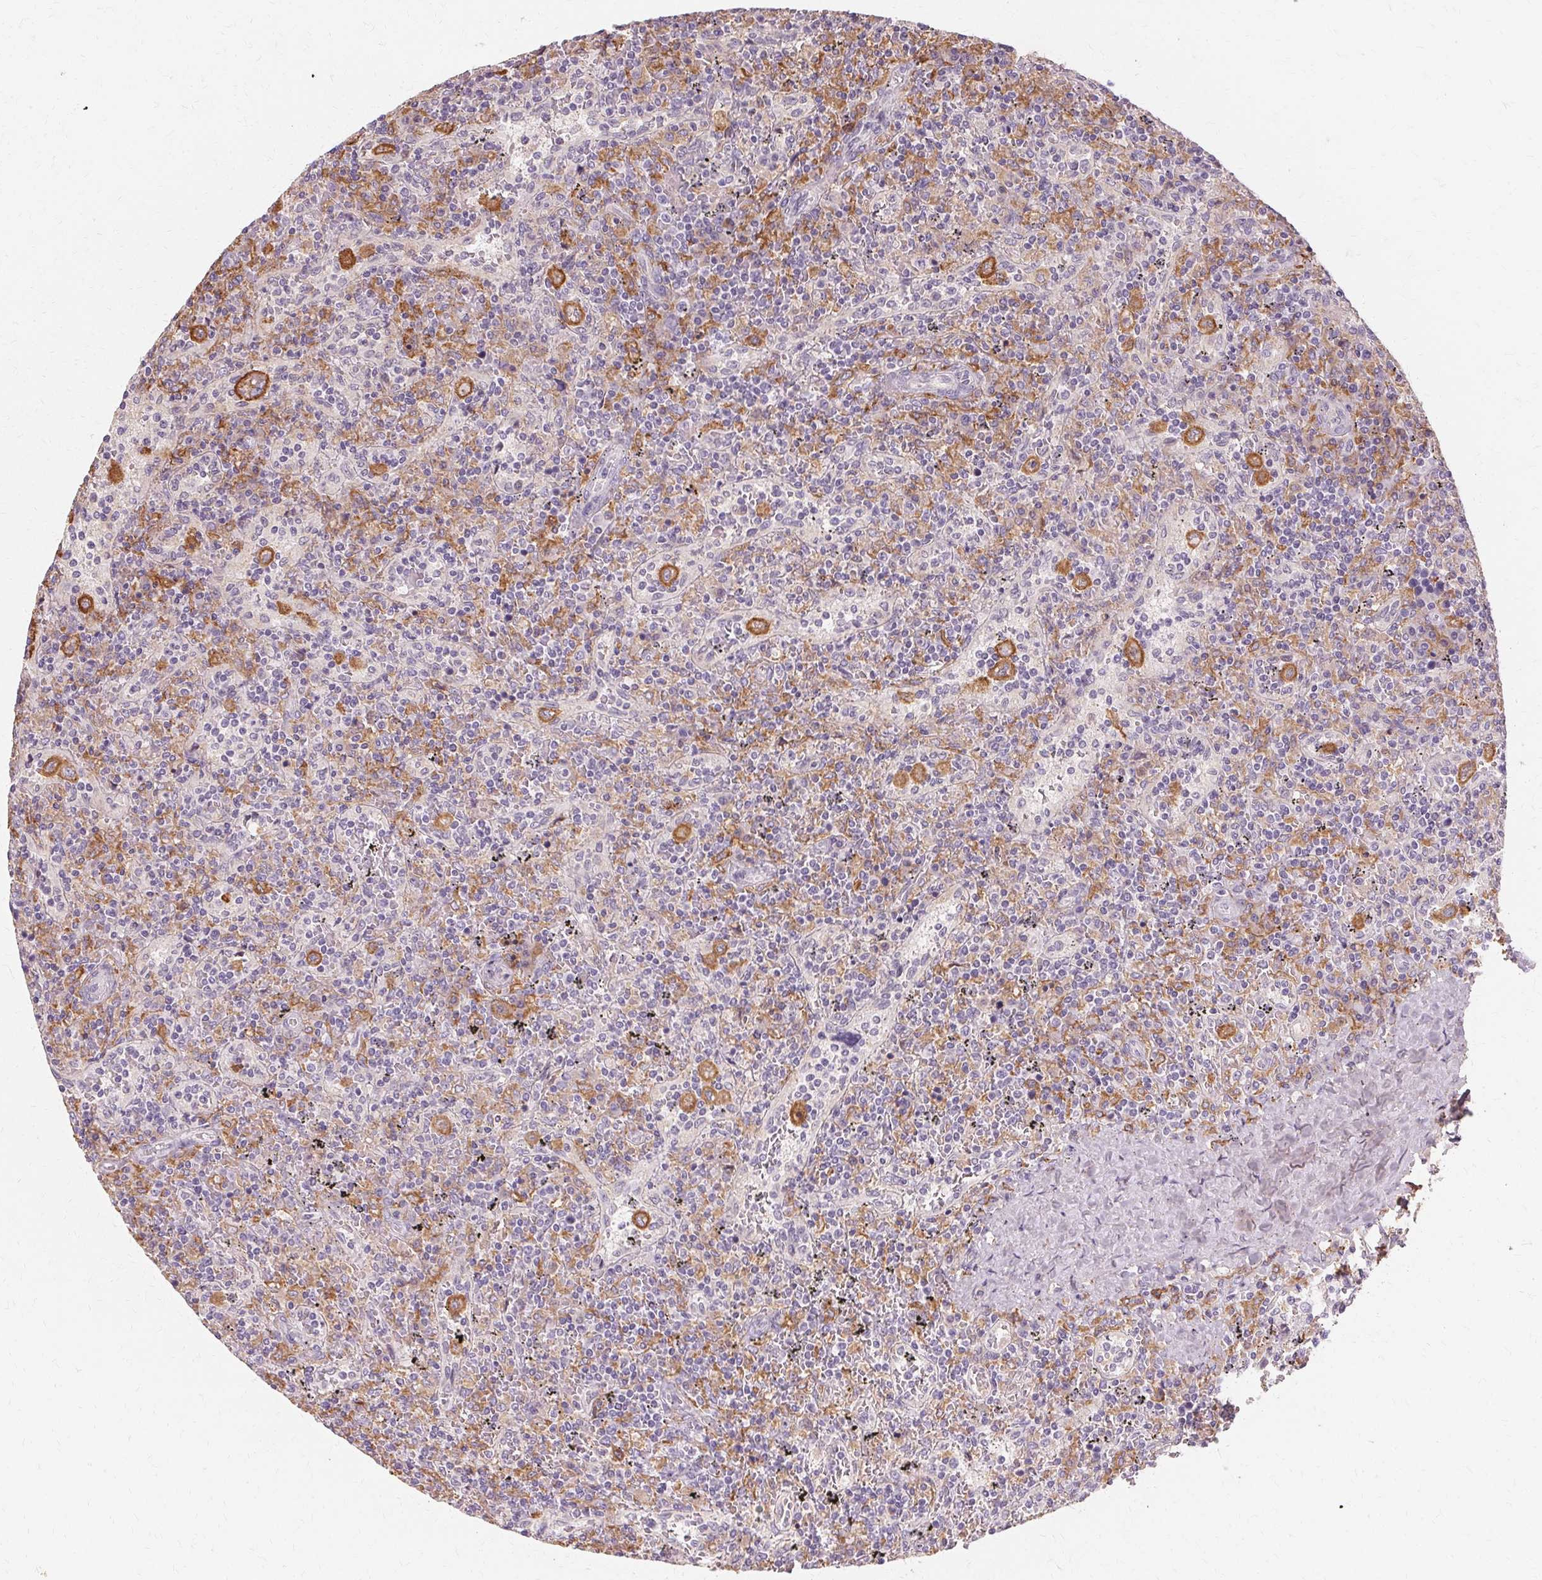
{"staining": {"intensity": "negative", "quantity": "none", "location": "none"}, "tissue": "lymphoma", "cell_type": "Tumor cells", "image_type": "cancer", "snomed": [{"axis": "morphology", "description": "Malignant lymphoma, non-Hodgkin's type, Low grade"}, {"axis": "topography", "description": "Spleen"}], "caption": "The histopathology image demonstrates no staining of tumor cells in low-grade malignant lymphoma, non-Hodgkin's type. Brightfield microscopy of immunohistochemistry stained with DAB (brown) and hematoxylin (blue), captured at high magnification.", "gene": "IFNGR1", "patient": {"sex": "male", "age": 62}}